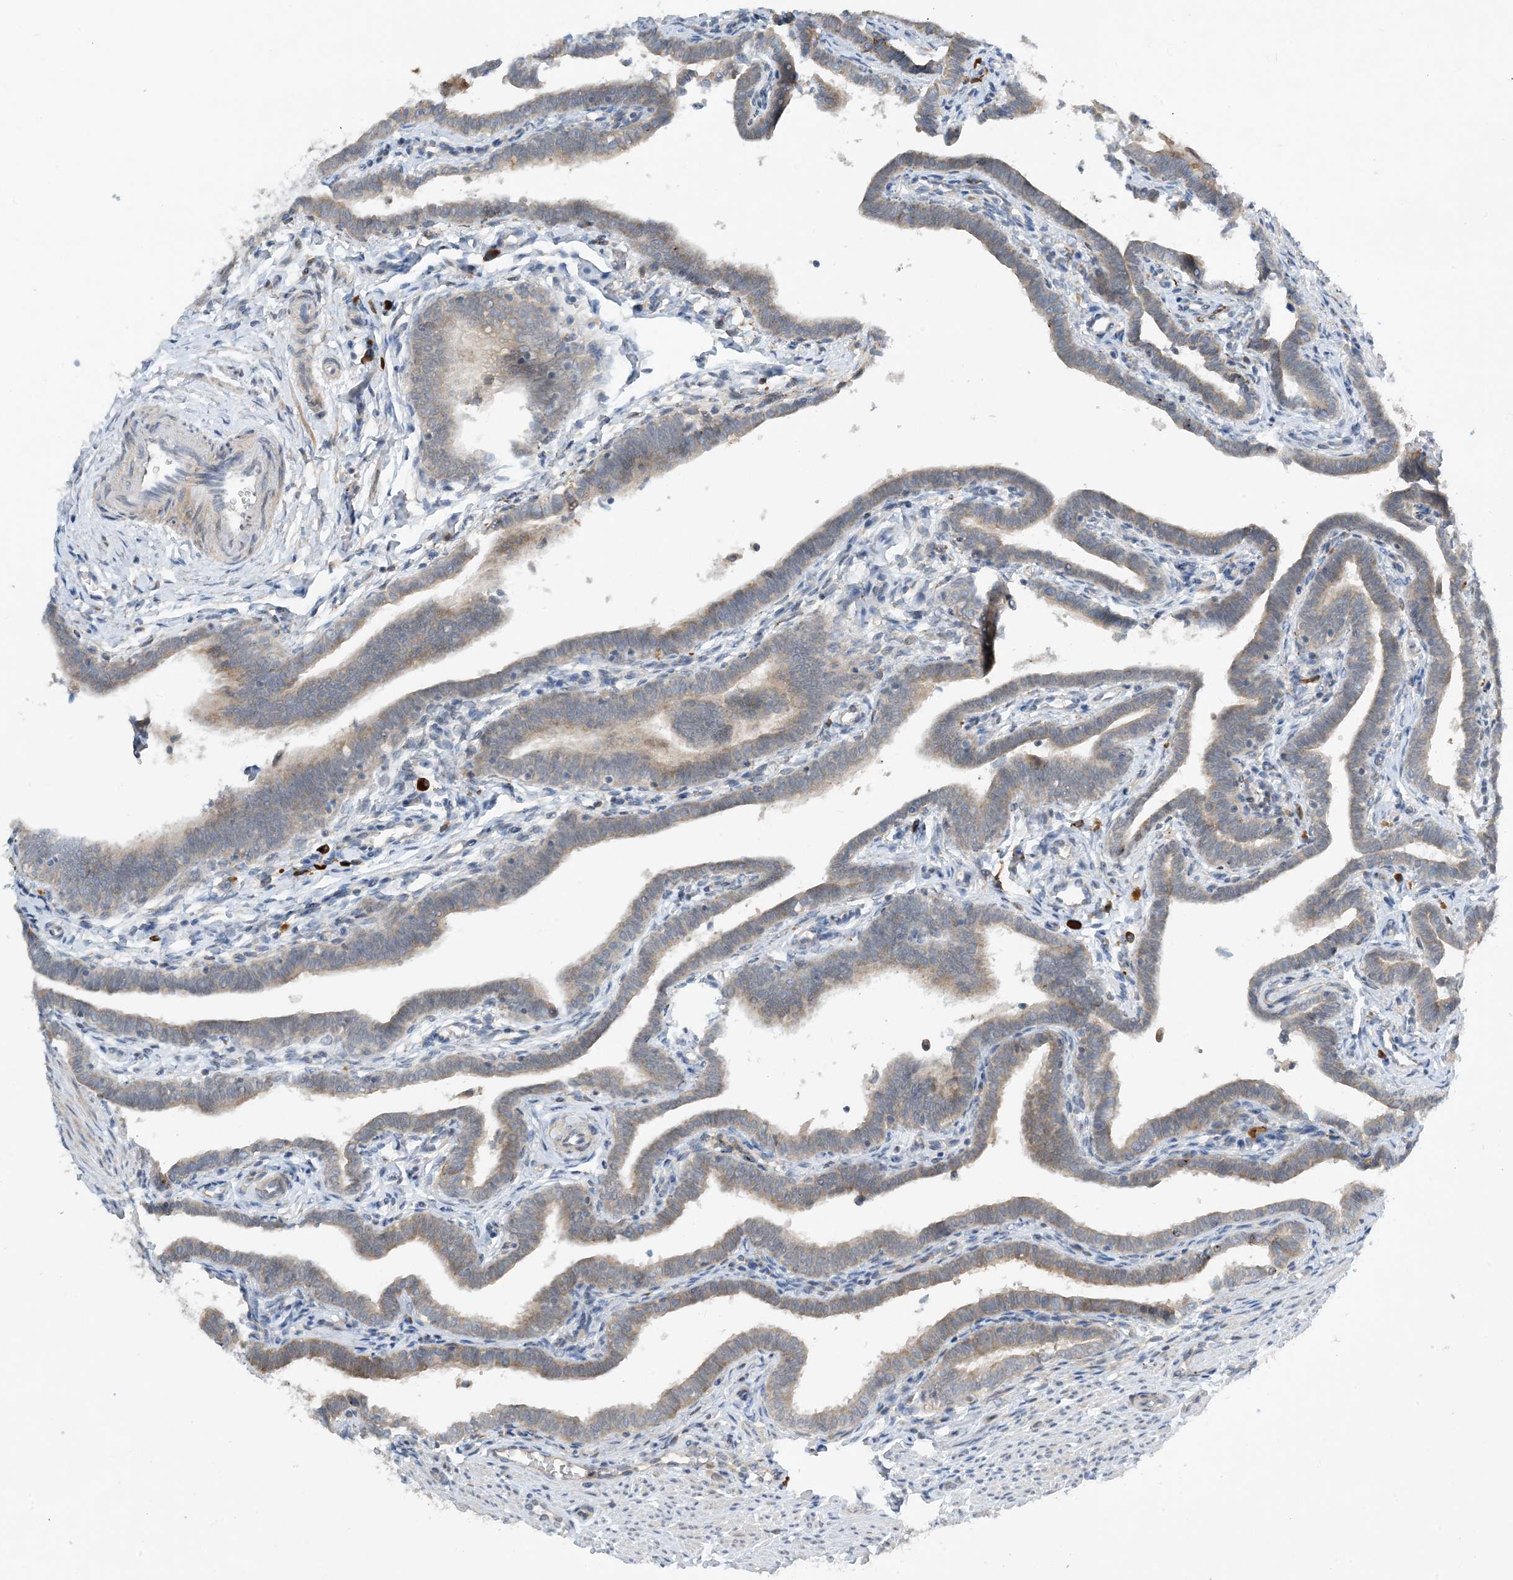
{"staining": {"intensity": "weak", "quantity": "25%-75%", "location": "cytoplasmic/membranous"}, "tissue": "fallopian tube", "cell_type": "Glandular cells", "image_type": "normal", "snomed": [{"axis": "morphology", "description": "Normal tissue, NOS"}, {"axis": "topography", "description": "Fallopian tube"}], "caption": "A brown stain labels weak cytoplasmic/membranous positivity of a protein in glandular cells of benign fallopian tube. (DAB IHC, brown staining for protein, blue staining for nuclei).", "gene": "PHOSPHO2", "patient": {"sex": "female", "age": 36}}